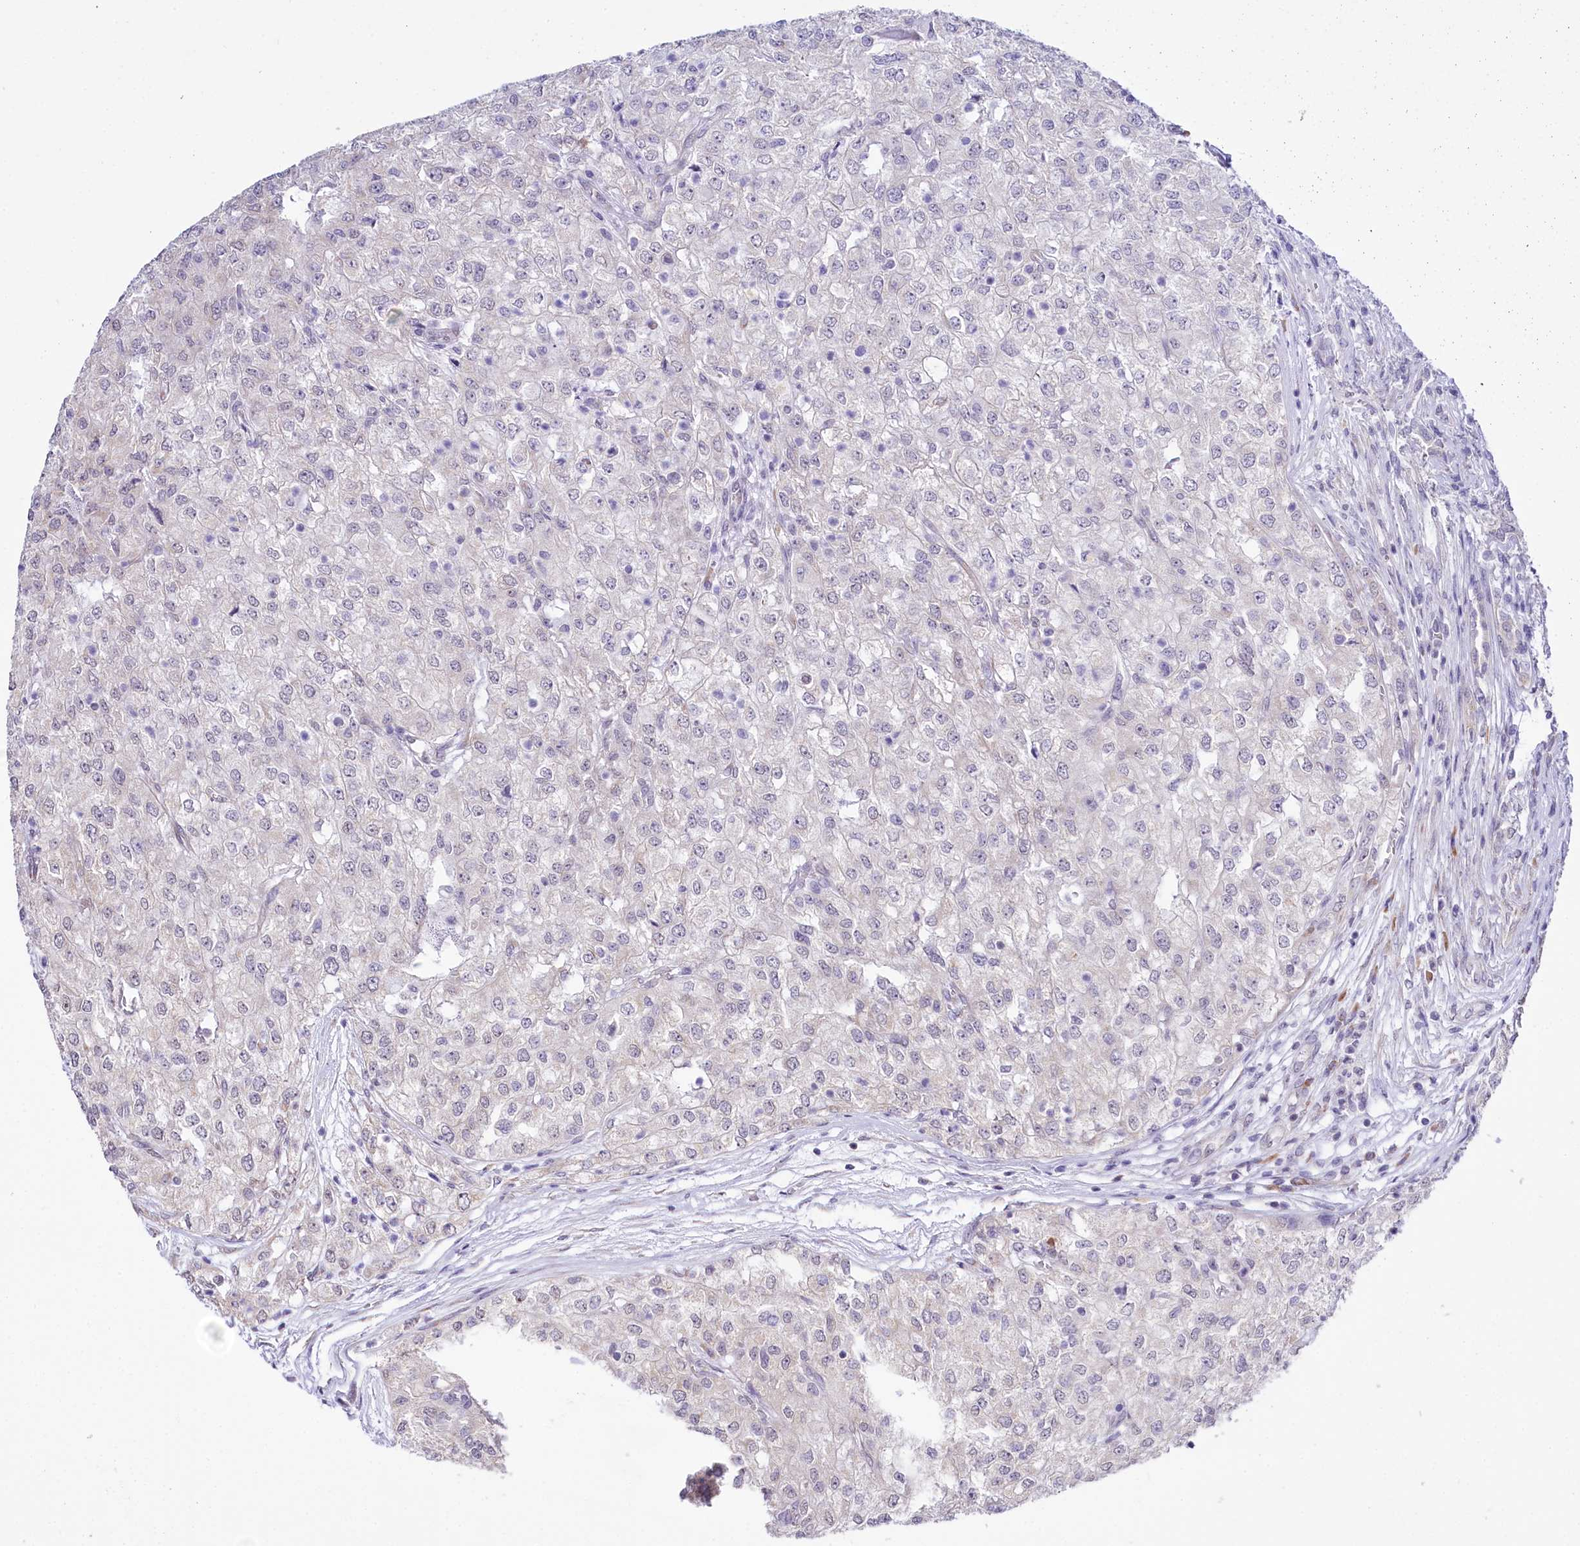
{"staining": {"intensity": "negative", "quantity": "none", "location": "none"}, "tissue": "renal cancer", "cell_type": "Tumor cells", "image_type": "cancer", "snomed": [{"axis": "morphology", "description": "Adenocarcinoma, NOS"}, {"axis": "topography", "description": "Kidney"}], "caption": "Protein analysis of renal adenocarcinoma displays no significant expression in tumor cells.", "gene": "SPATS2", "patient": {"sex": "female", "age": 54}}